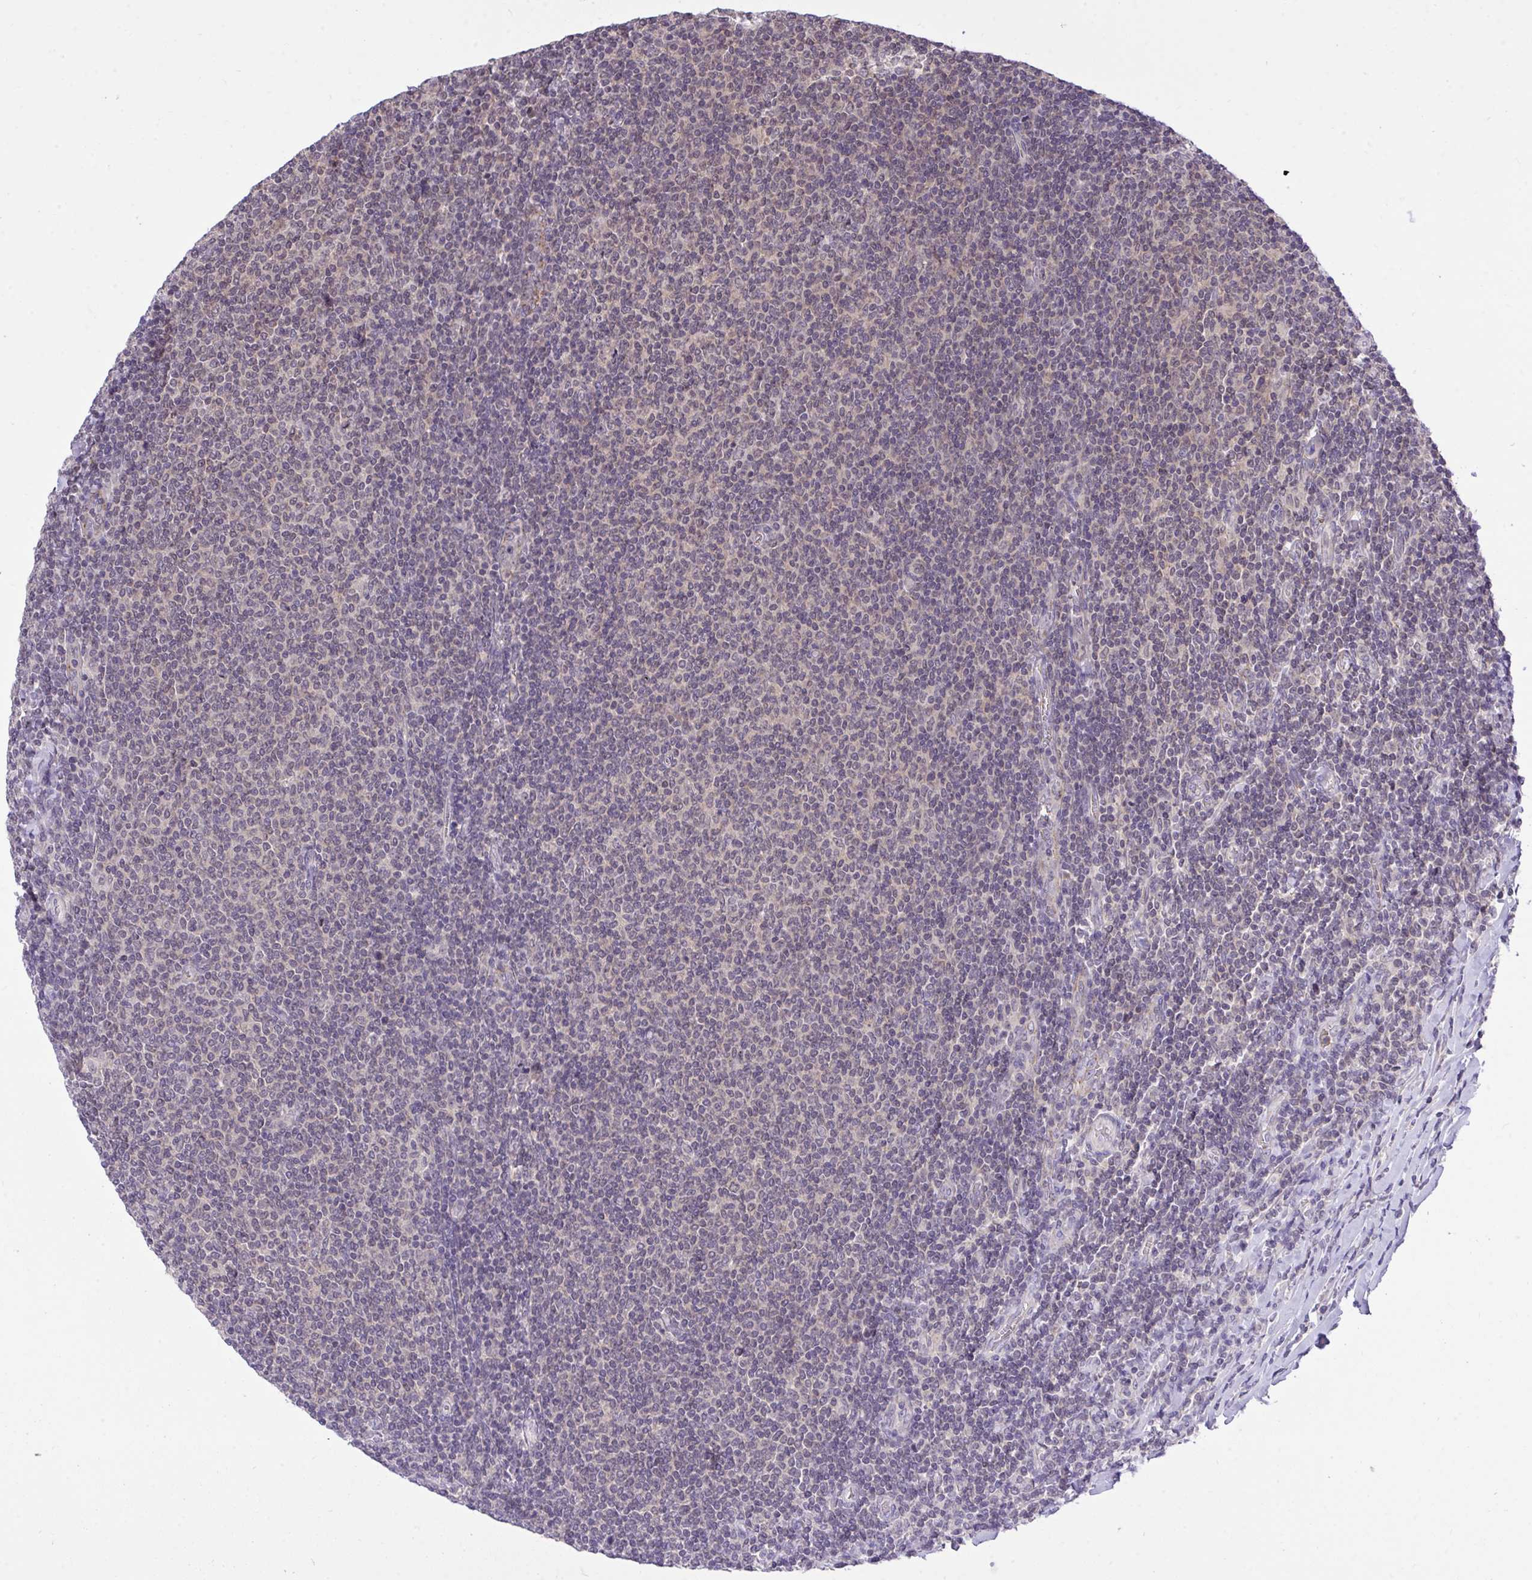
{"staining": {"intensity": "negative", "quantity": "none", "location": "none"}, "tissue": "lymphoma", "cell_type": "Tumor cells", "image_type": "cancer", "snomed": [{"axis": "morphology", "description": "Malignant lymphoma, non-Hodgkin's type, Low grade"}, {"axis": "topography", "description": "Lymph node"}], "caption": "This is an IHC photomicrograph of human malignant lymphoma, non-Hodgkin's type (low-grade). There is no positivity in tumor cells.", "gene": "PPP1CA", "patient": {"sex": "male", "age": 52}}